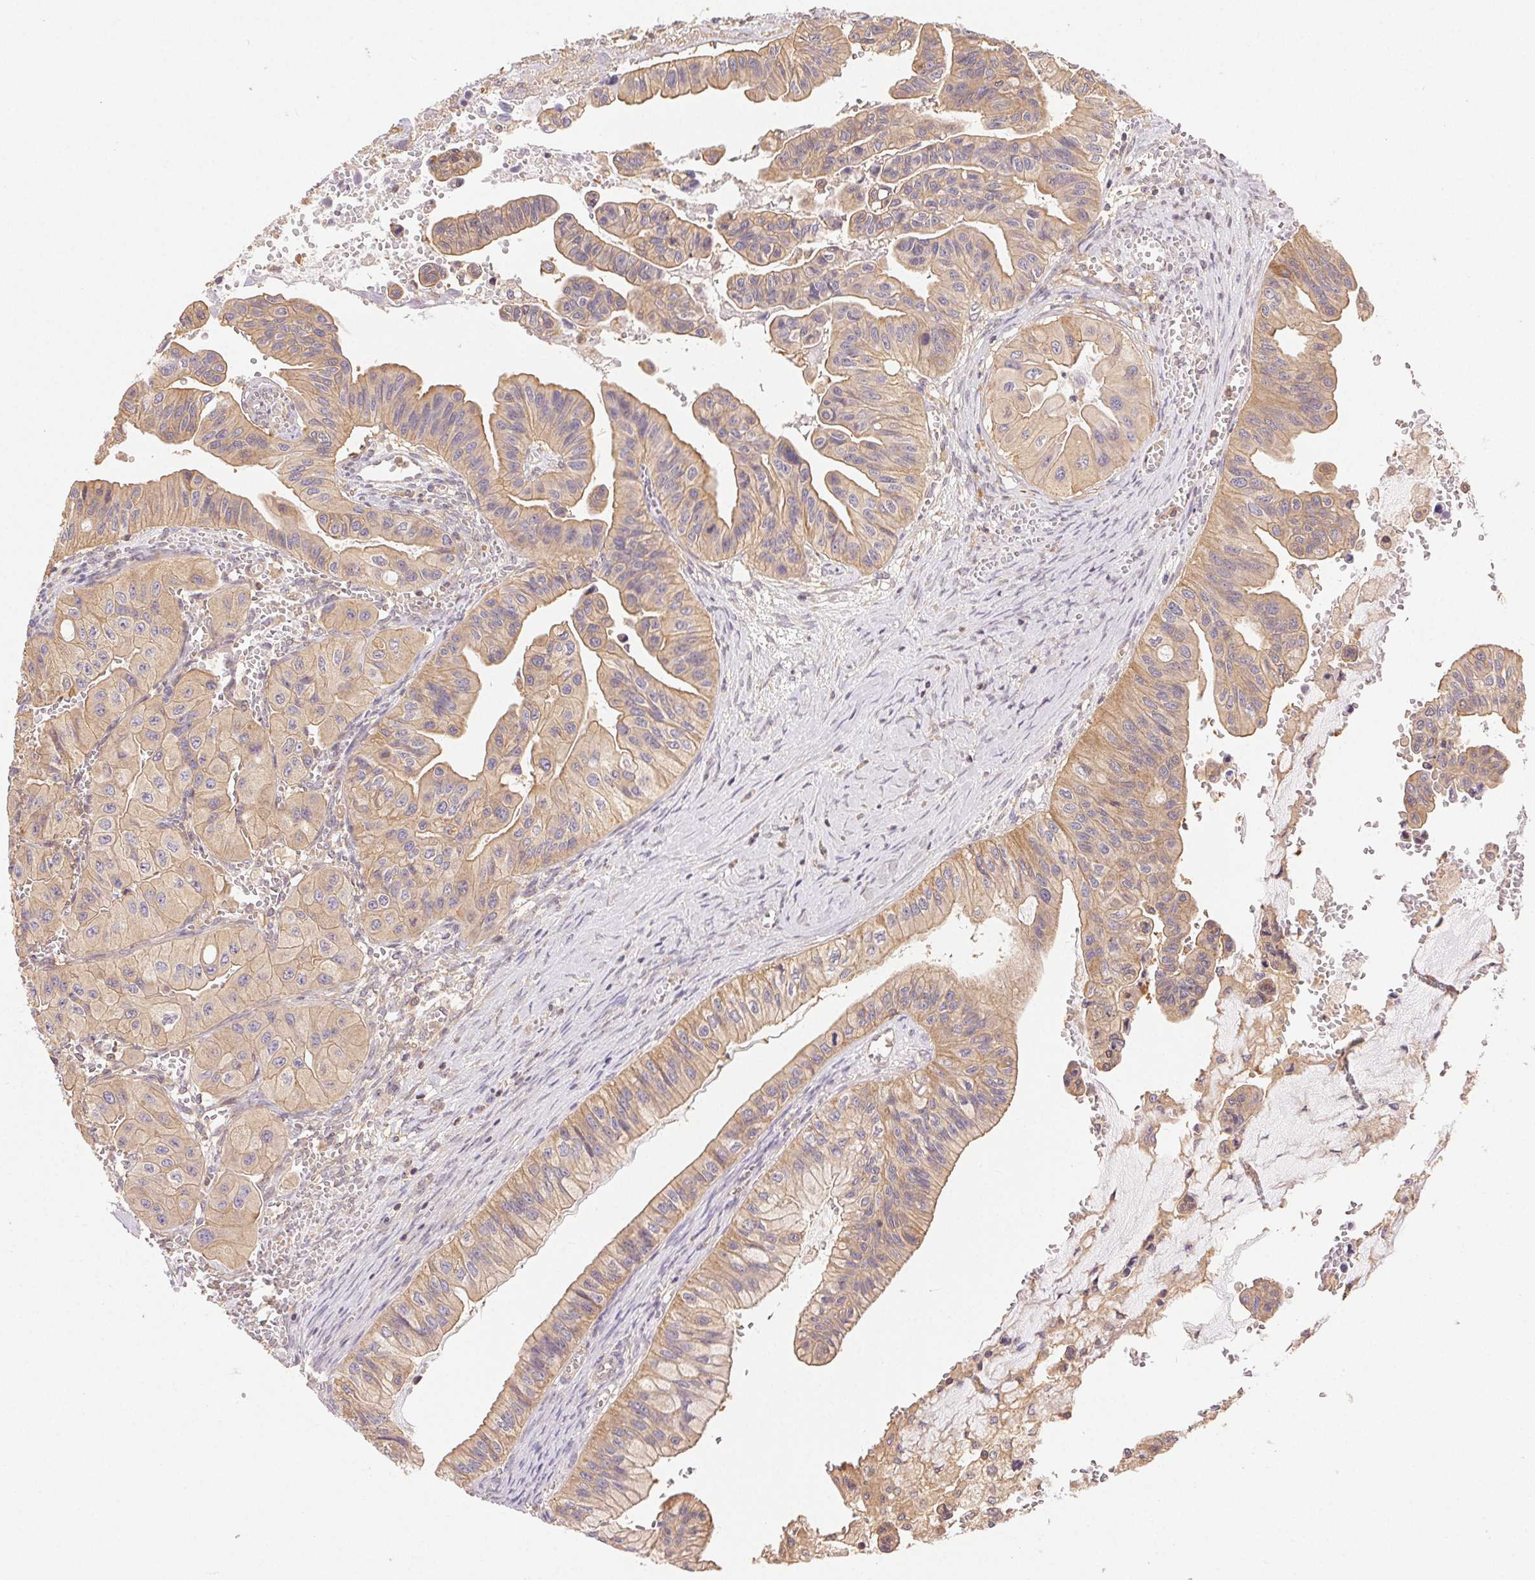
{"staining": {"intensity": "weak", "quantity": ">75%", "location": "cytoplasmic/membranous"}, "tissue": "ovarian cancer", "cell_type": "Tumor cells", "image_type": "cancer", "snomed": [{"axis": "morphology", "description": "Cystadenocarcinoma, mucinous, NOS"}, {"axis": "topography", "description": "Ovary"}], "caption": "Weak cytoplasmic/membranous protein expression is appreciated in approximately >75% of tumor cells in ovarian mucinous cystadenocarcinoma.", "gene": "GDI2", "patient": {"sex": "female", "age": 72}}